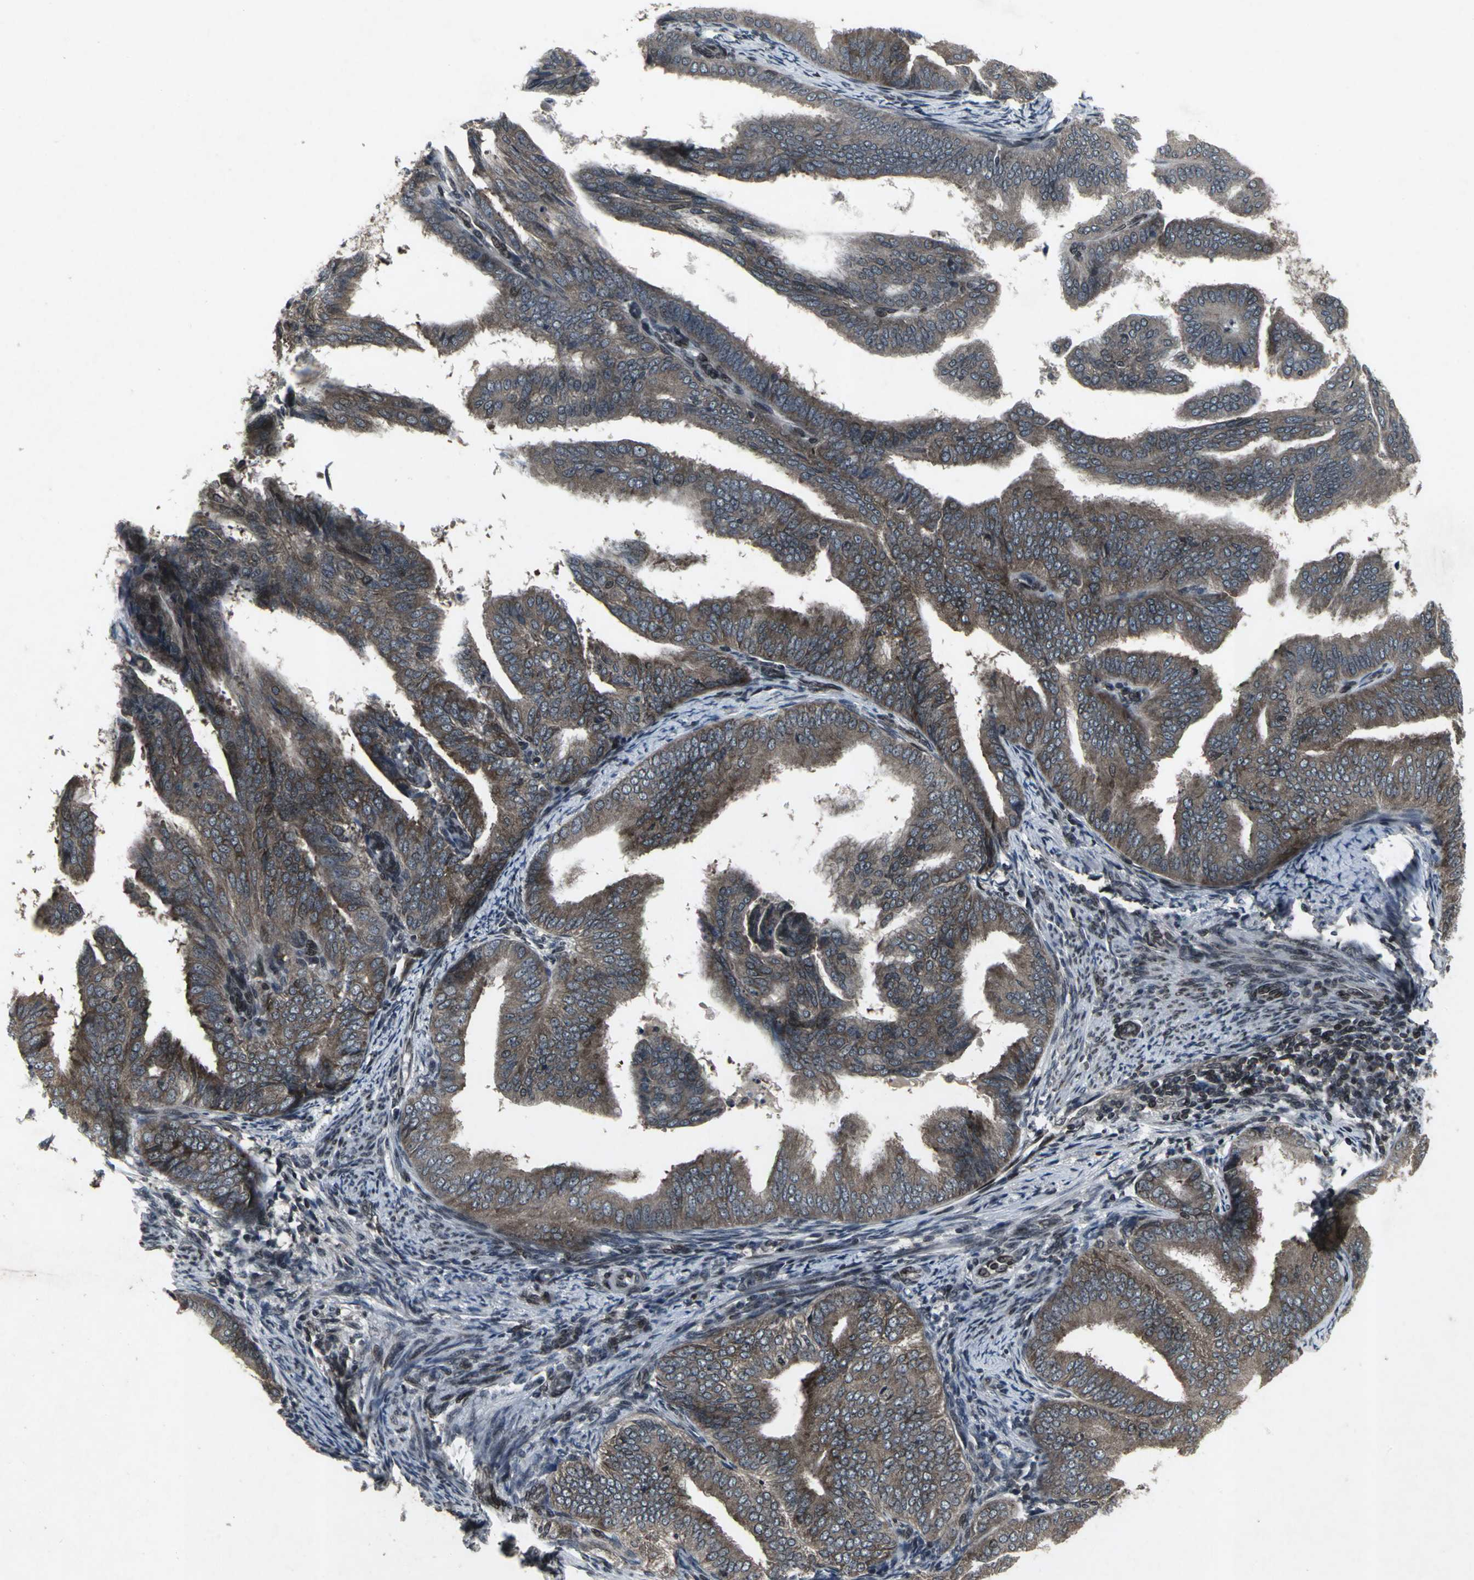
{"staining": {"intensity": "moderate", "quantity": ">75%", "location": "cytoplasmic/membranous"}, "tissue": "endometrial cancer", "cell_type": "Tumor cells", "image_type": "cancer", "snomed": [{"axis": "morphology", "description": "Adenocarcinoma, NOS"}, {"axis": "topography", "description": "Endometrium"}], "caption": "Tumor cells exhibit medium levels of moderate cytoplasmic/membranous positivity in approximately >75% of cells in endometrial adenocarcinoma. The staining was performed using DAB to visualize the protein expression in brown, while the nuclei were stained in blue with hematoxylin (Magnification: 20x).", "gene": "SH2B3", "patient": {"sex": "female", "age": 58}}